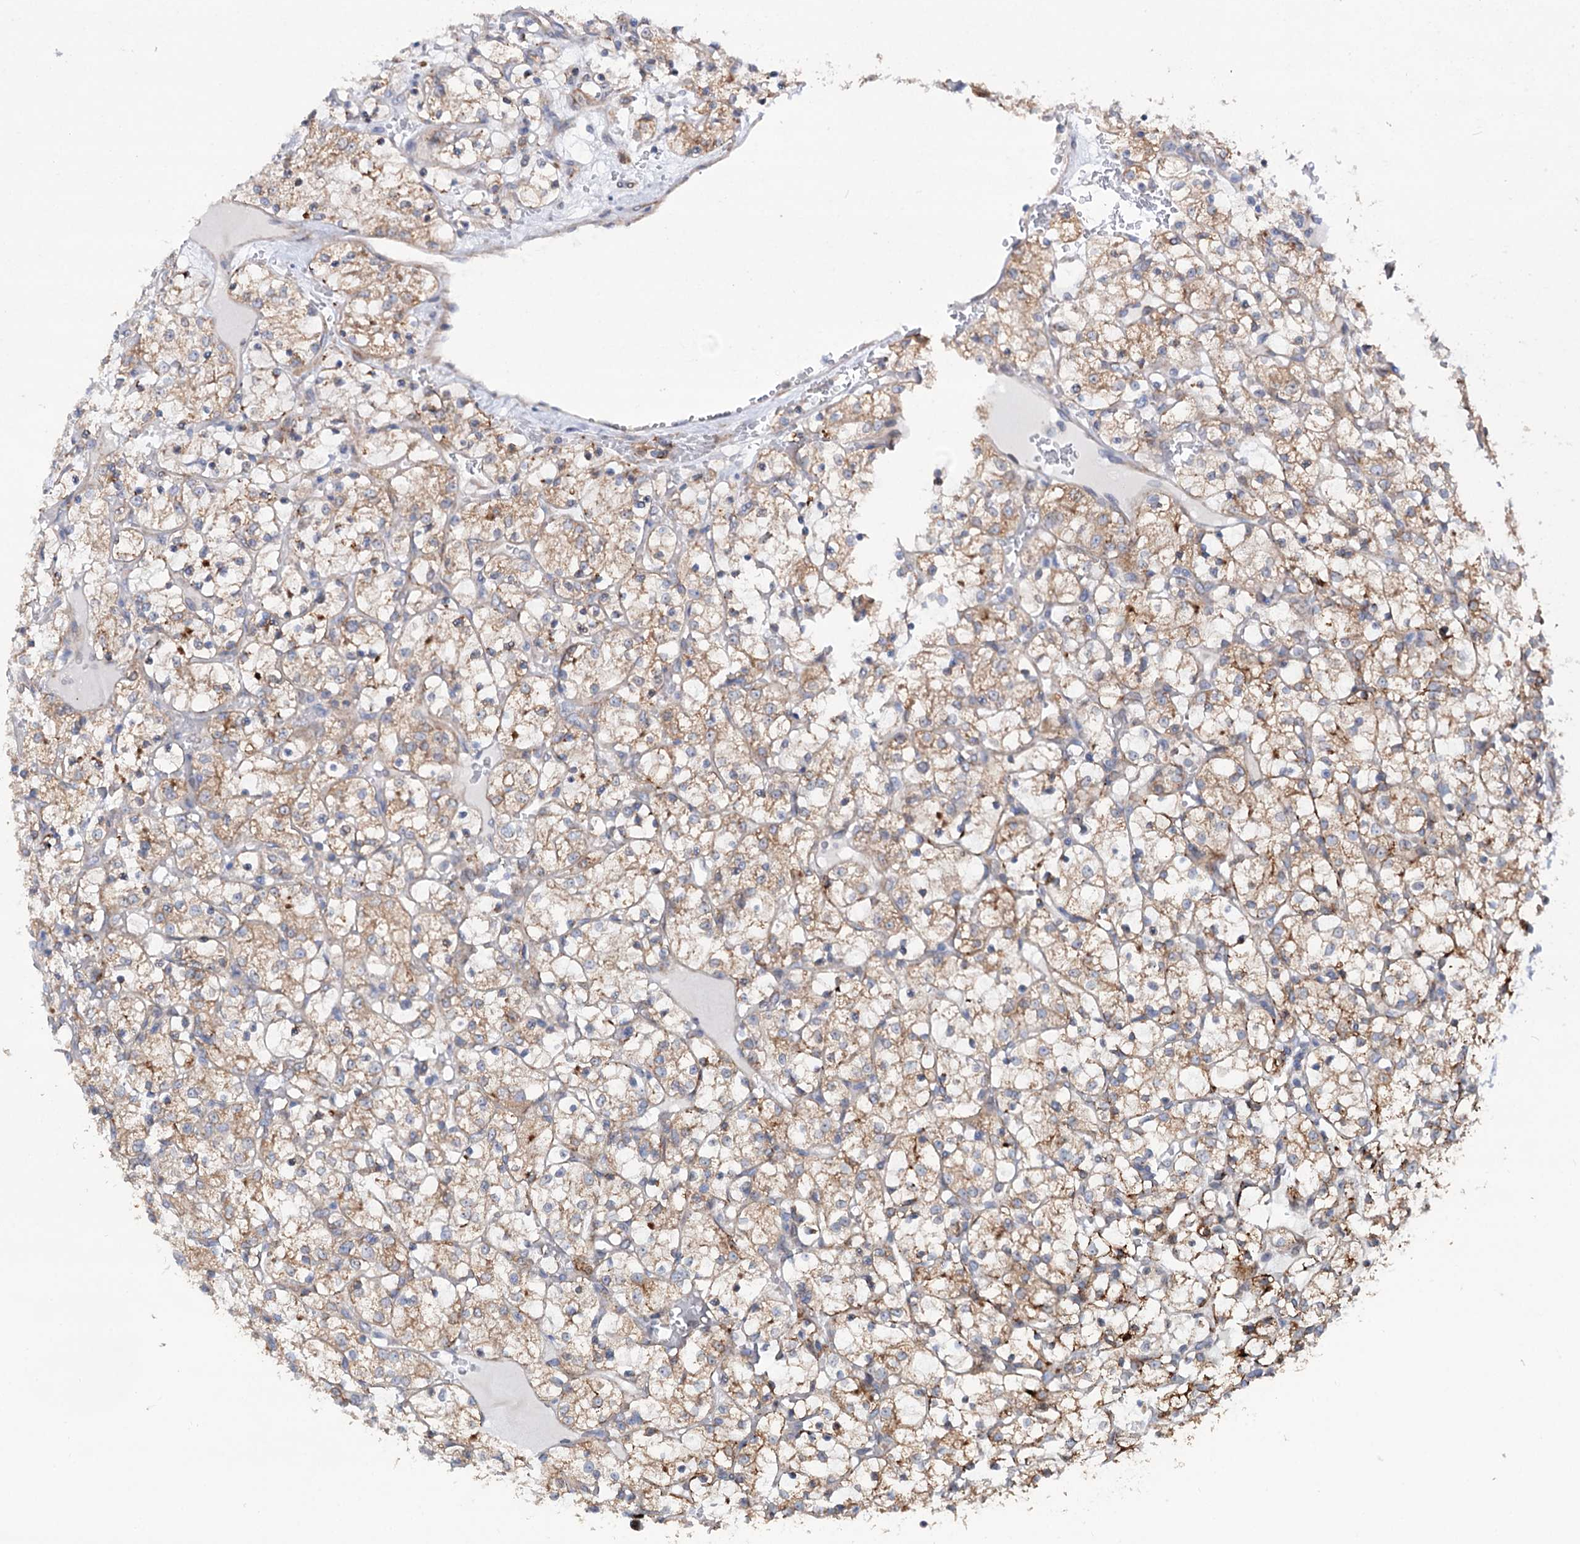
{"staining": {"intensity": "moderate", "quantity": ">75%", "location": "cytoplasmic/membranous"}, "tissue": "renal cancer", "cell_type": "Tumor cells", "image_type": "cancer", "snomed": [{"axis": "morphology", "description": "Adenocarcinoma, NOS"}, {"axis": "topography", "description": "Kidney"}], "caption": "The image reveals immunohistochemical staining of renal cancer. There is moderate cytoplasmic/membranous staining is appreciated in about >75% of tumor cells. The staining was performed using DAB, with brown indicating positive protein expression. Nuclei are stained blue with hematoxylin.", "gene": "PTDSS2", "patient": {"sex": "female", "age": 69}}